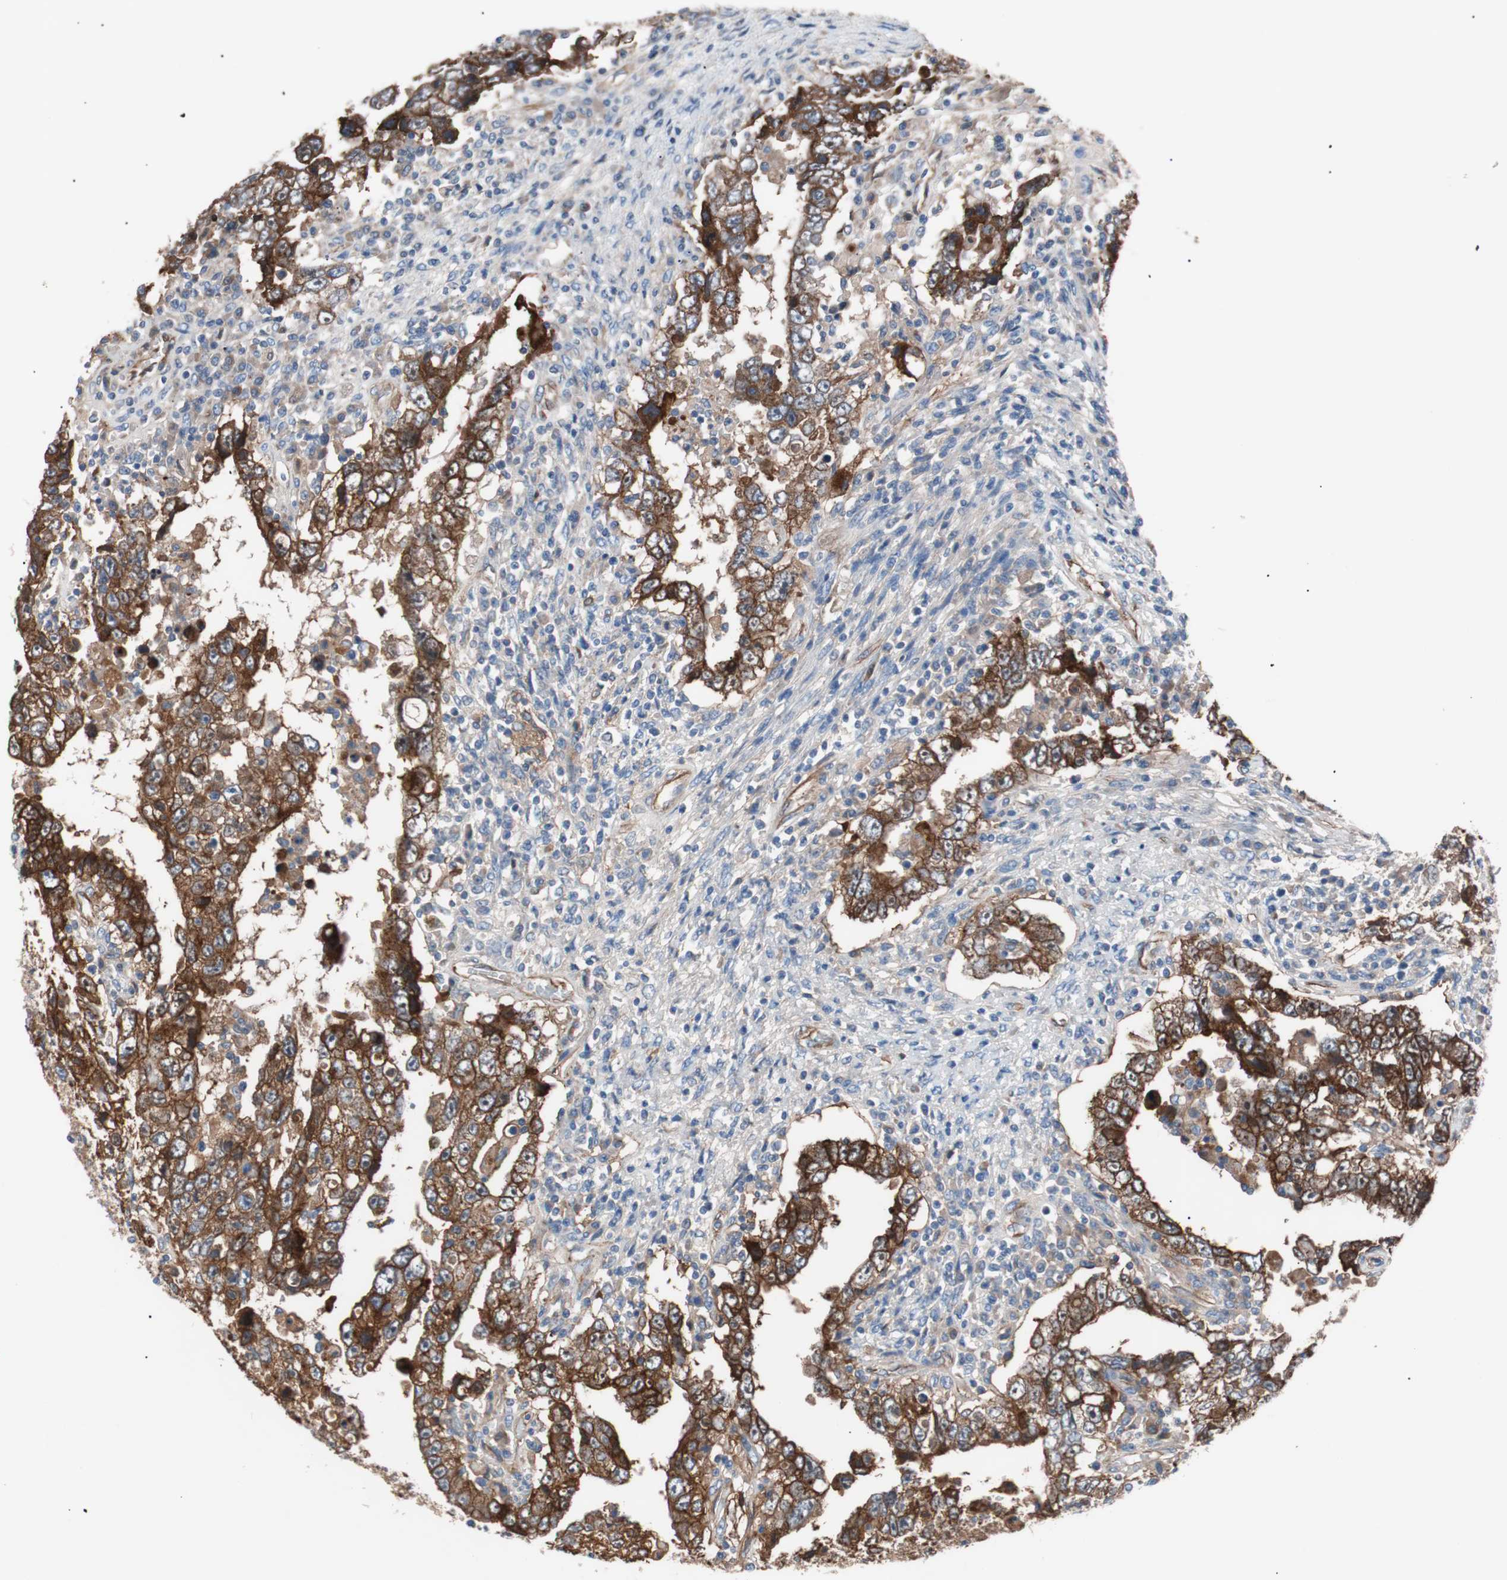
{"staining": {"intensity": "moderate", "quantity": ">75%", "location": "cytoplasmic/membranous"}, "tissue": "testis cancer", "cell_type": "Tumor cells", "image_type": "cancer", "snomed": [{"axis": "morphology", "description": "Carcinoma, Embryonal, NOS"}, {"axis": "topography", "description": "Testis"}], "caption": "Testis cancer (embryonal carcinoma) tissue demonstrates moderate cytoplasmic/membranous positivity in about >75% of tumor cells, visualized by immunohistochemistry.", "gene": "SPINT1", "patient": {"sex": "male", "age": 26}}